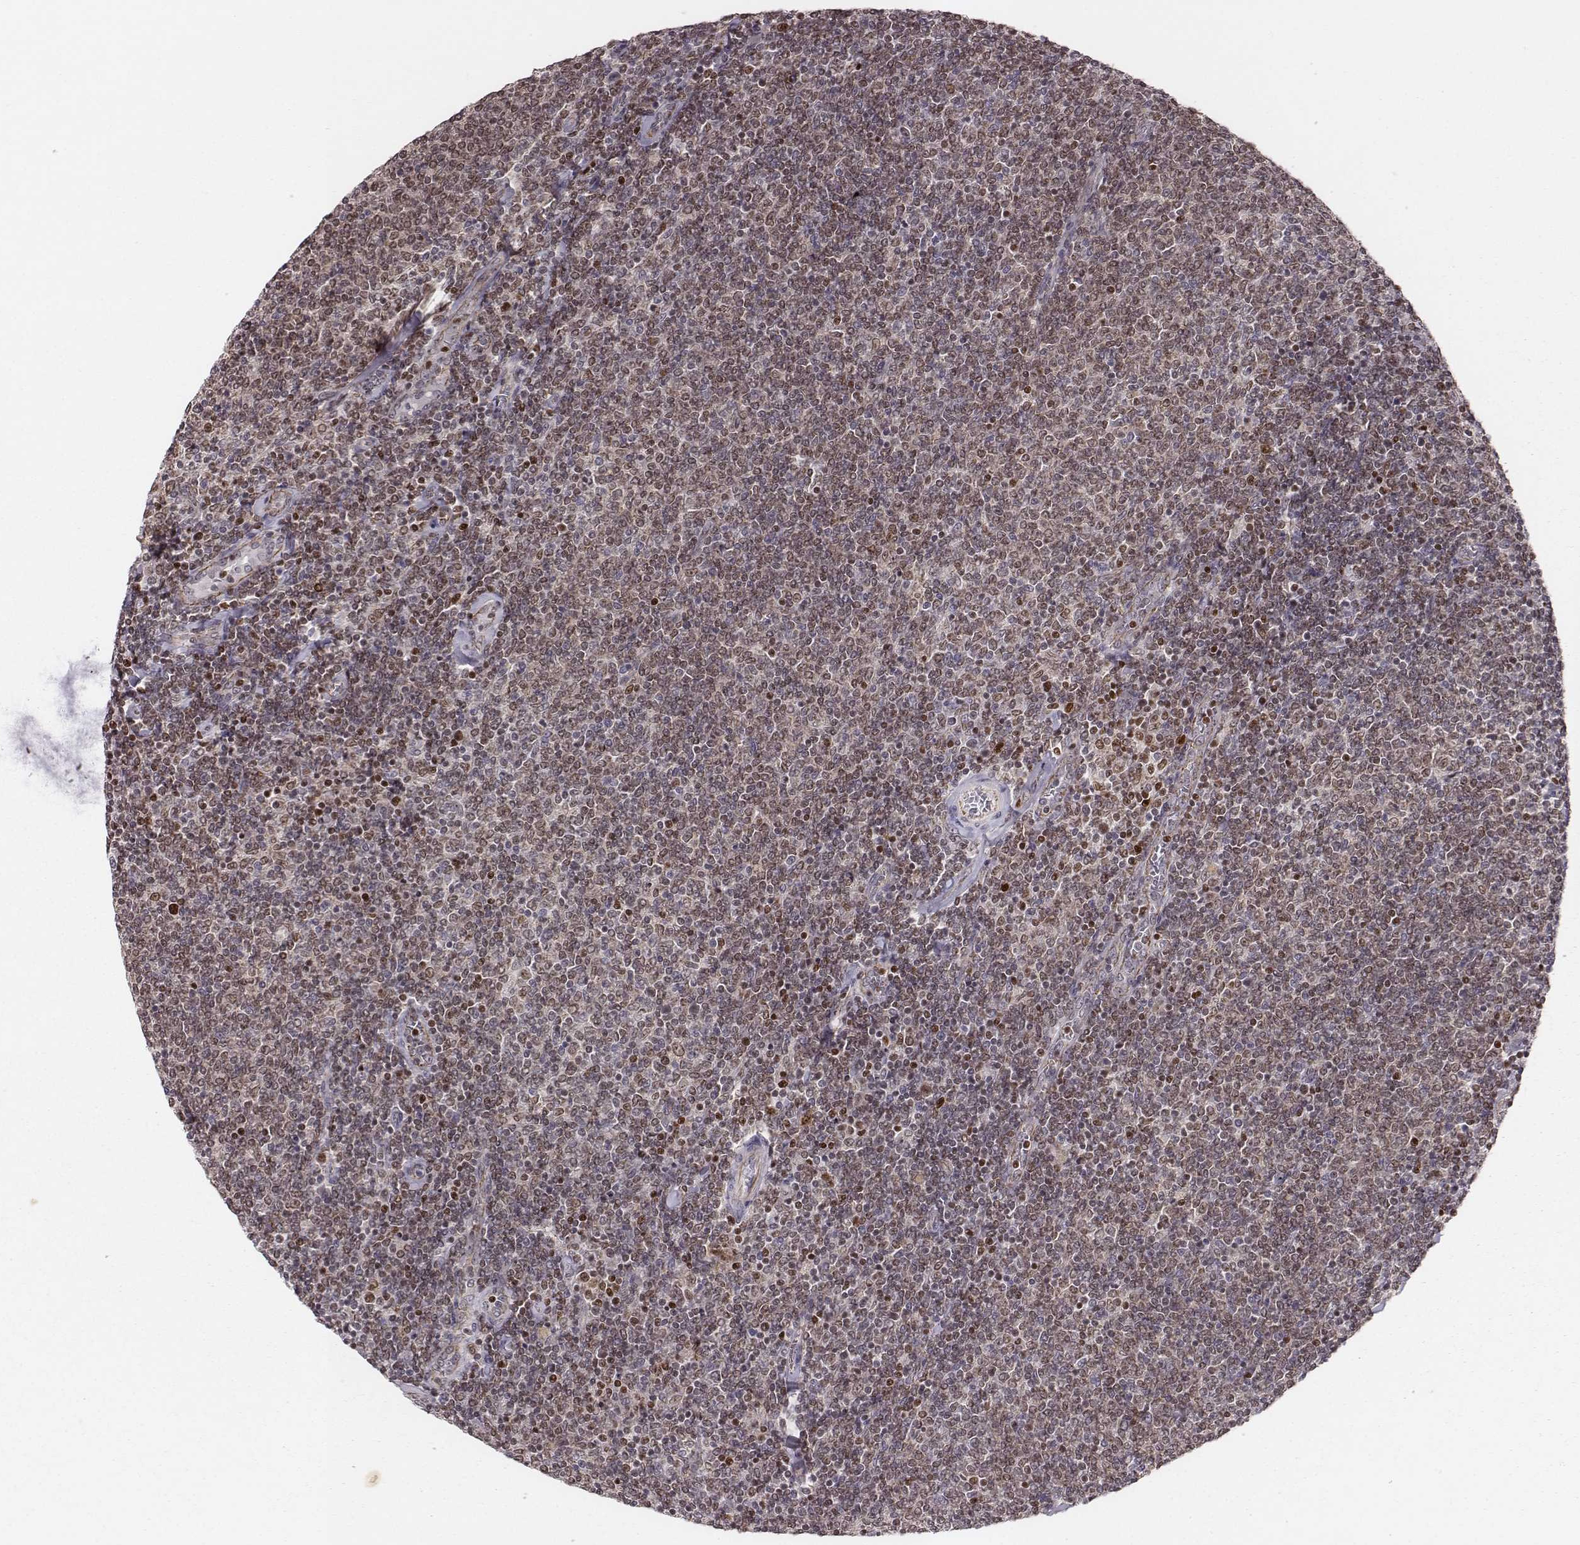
{"staining": {"intensity": "moderate", "quantity": ">75%", "location": "nuclear"}, "tissue": "lymphoma", "cell_type": "Tumor cells", "image_type": "cancer", "snomed": [{"axis": "morphology", "description": "Malignant lymphoma, non-Hodgkin's type, Low grade"}, {"axis": "topography", "description": "Lymph node"}], "caption": "Tumor cells show medium levels of moderate nuclear staining in about >75% of cells in human malignant lymphoma, non-Hodgkin's type (low-grade).", "gene": "WDR59", "patient": {"sex": "male", "age": 52}}